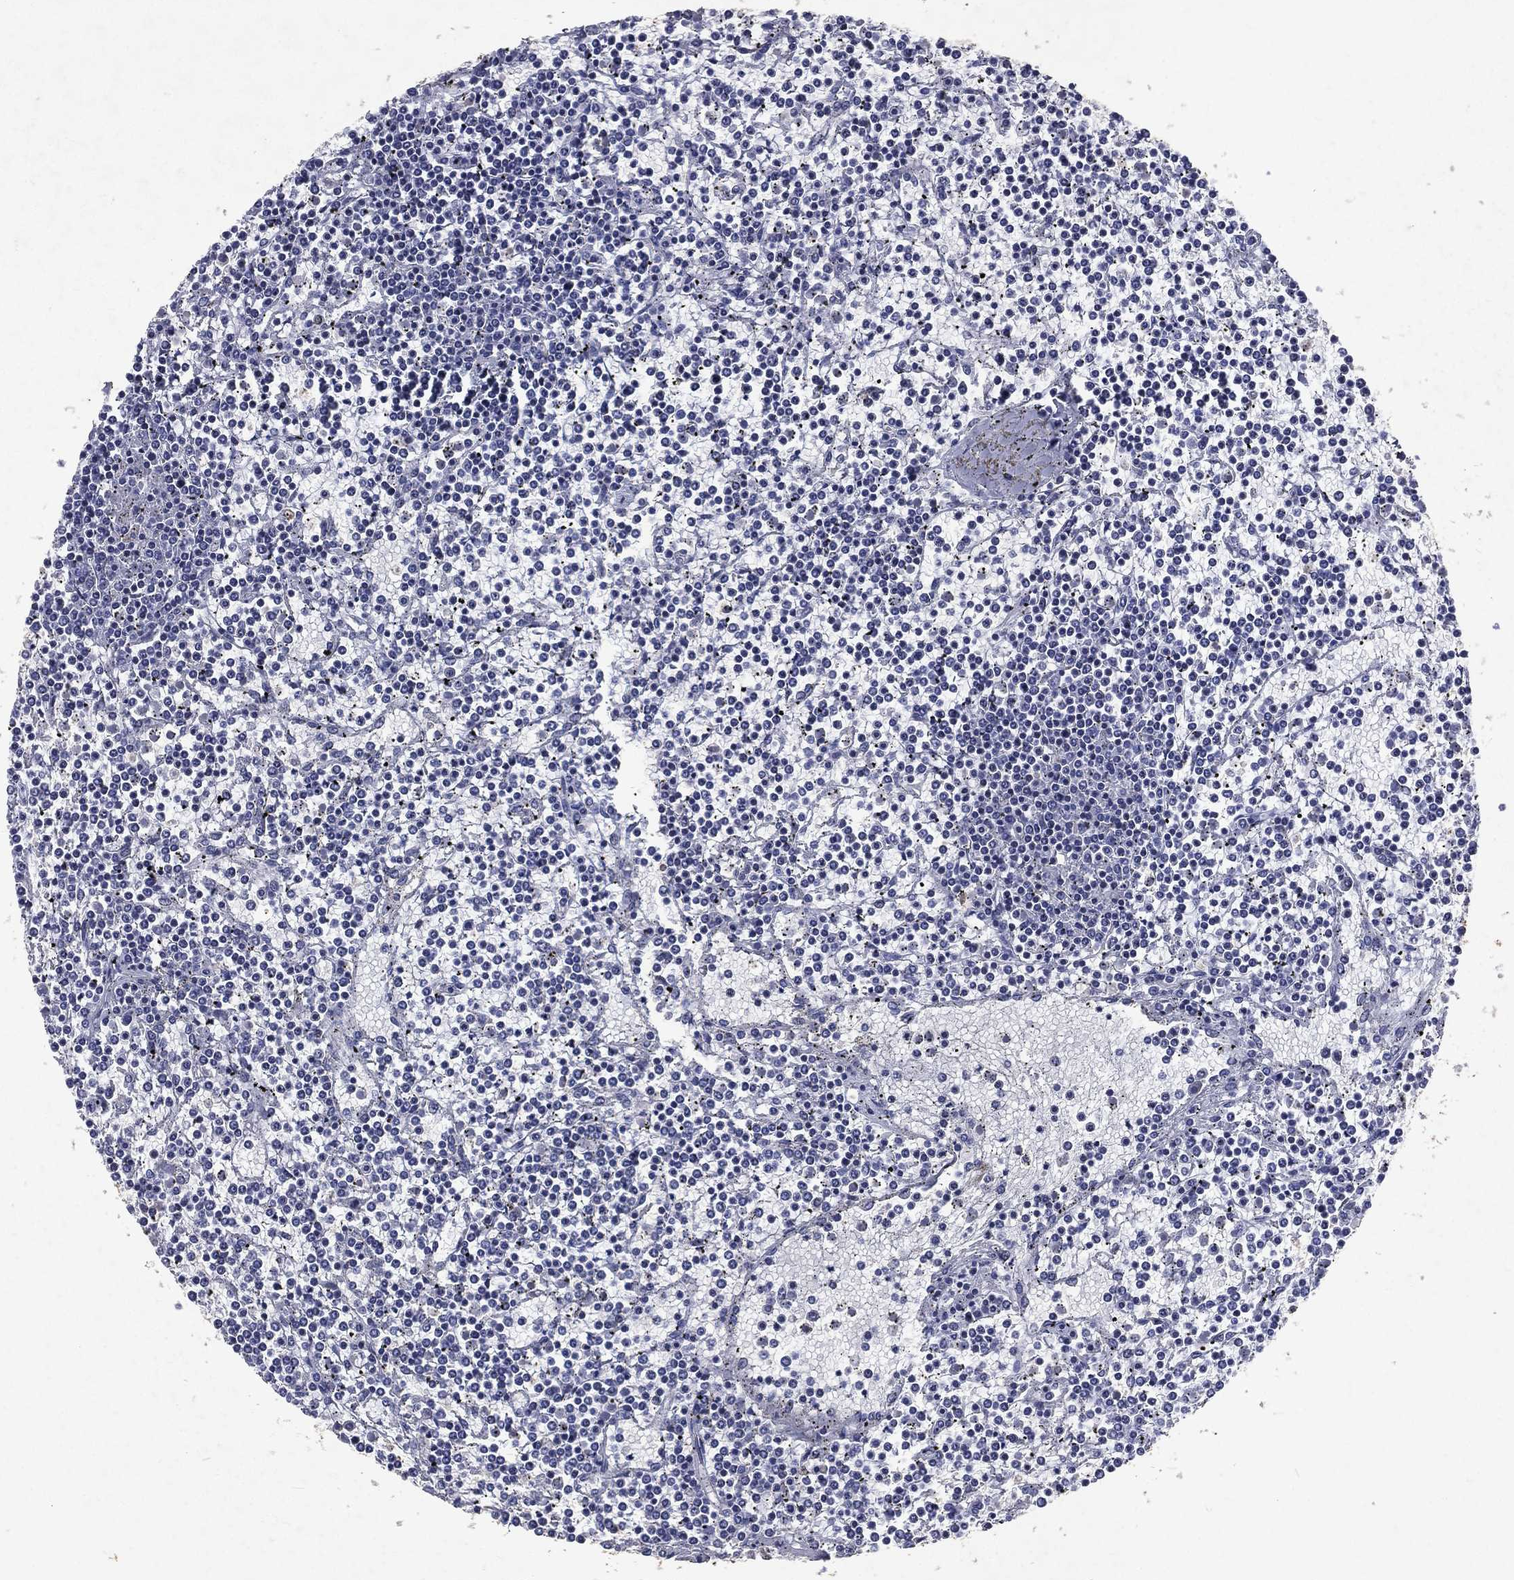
{"staining": {"intensity": "negative", "quantity": "none", "location": "none"}, "tissue": "lymphoma", "cell_type": "Tumor cells", "image_type": "cancer", "snomed": [{"axis": "morphology", "description": "Malignant lymphoma, non-Hodgkin's type, Low grade"}, {"axis": "topography", "description": "Spleen"}], "caption": "An immunohistochemistry (IHC) histopathology image of lymphoma is shown. There is no staining in tumor cells of lymphoma. (DAB (3,3'-diaminobenzidine) IHC, high magnification).", "gene": "SLC34A2", "patient": {"sex": "female", "age": 19}}